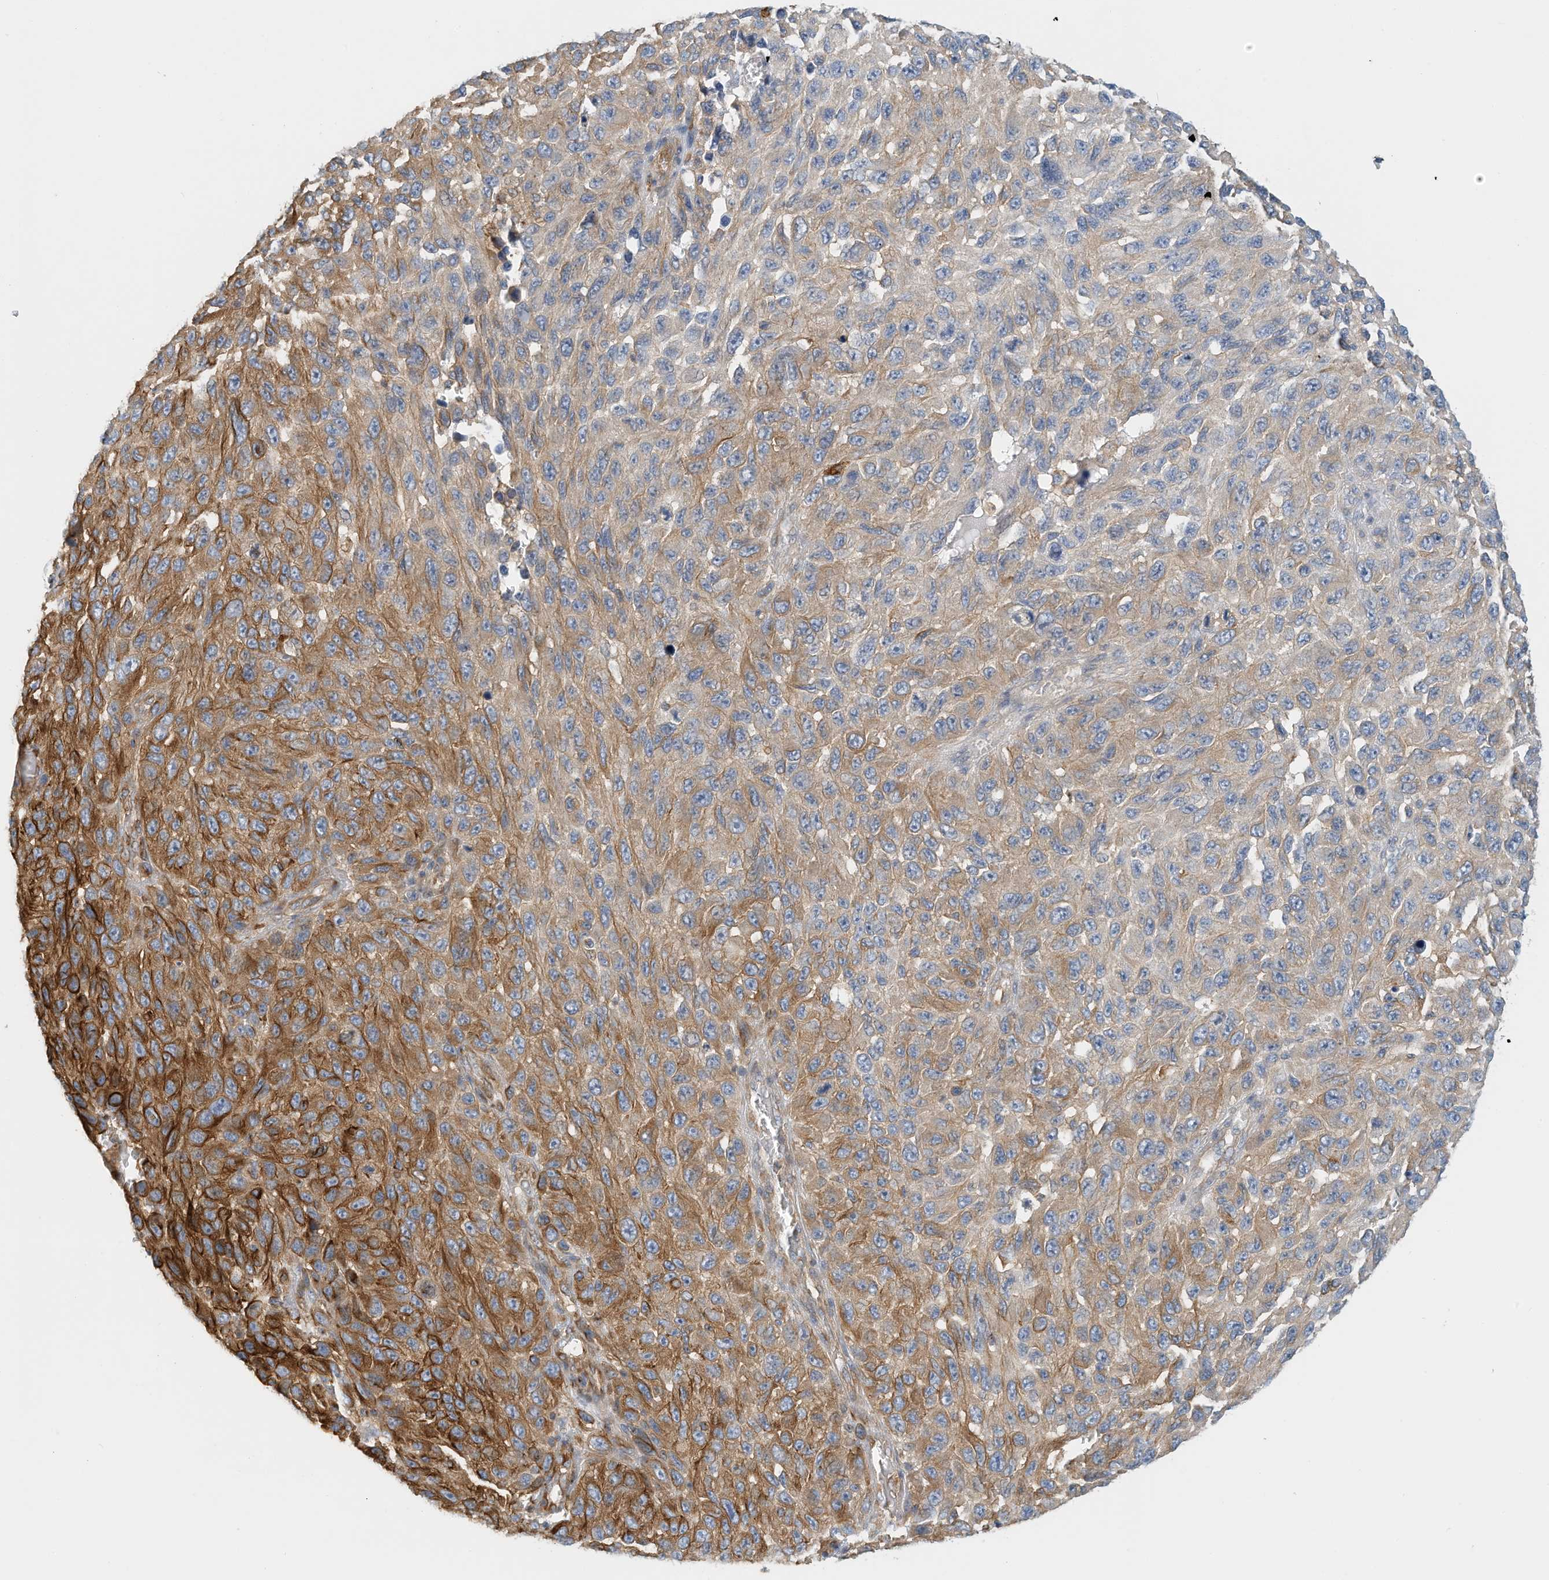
{"staining": {"intensity": "moderate", "quantity": "25%-75%", "location": "cytoplasmic/membranous"}, "tissue": "melanoma", "cell_type": "Tumor cells", "image_type": "cancer", "snomed": [{"axis": "morphology", "description": "Malignant melanoma, NOS"}, {"axis": "topography", "description": "Skin"}], "caption": "Human malignant melanoma stained with a brown dye displays moderate cytoplasmic/membranous positive expression in approximately 25%-75% of tumor cells.", "gene": "MICAL1", "patient": {"sex": "female", "age": 96}}